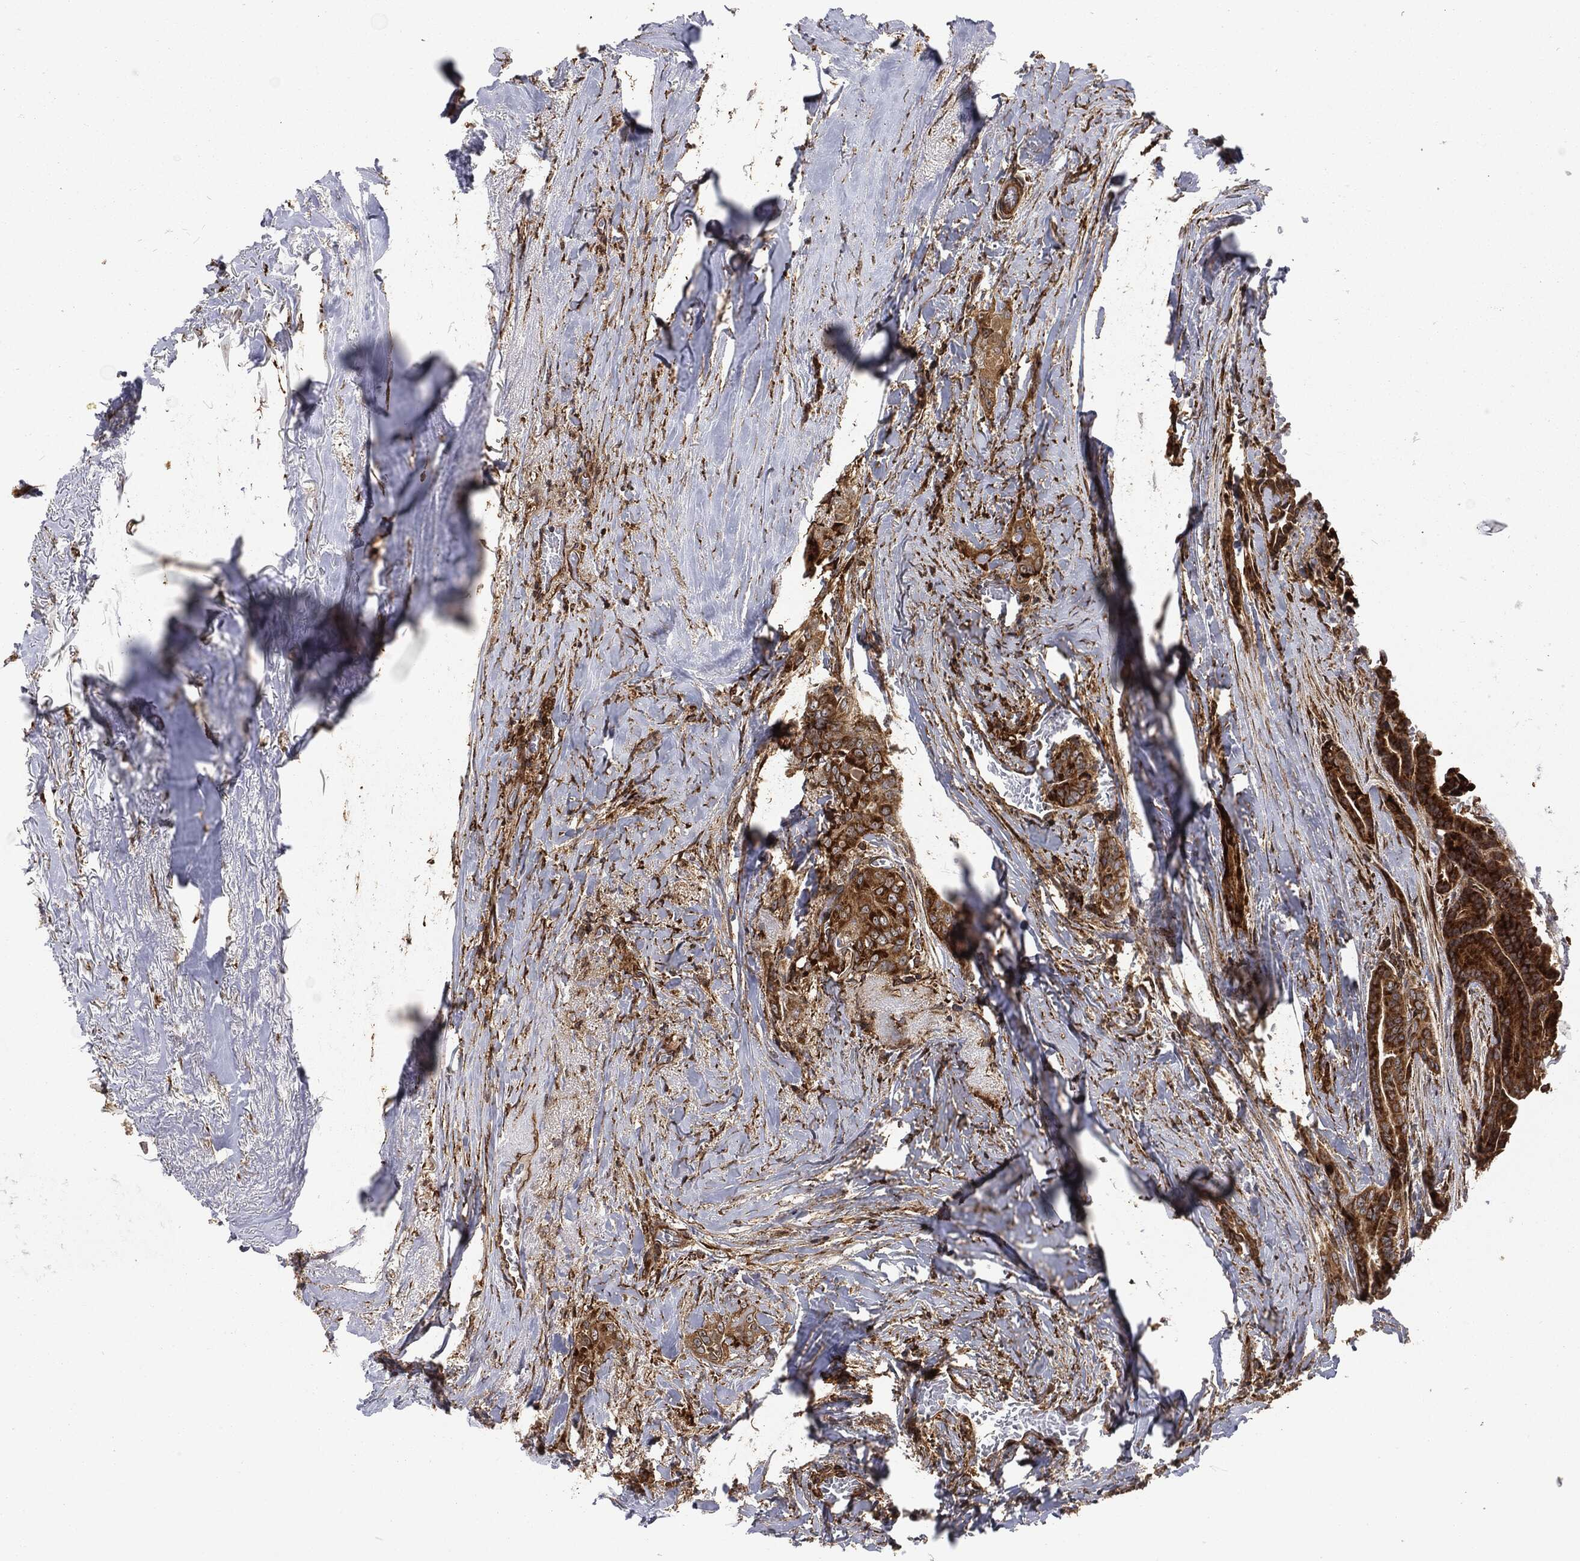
{"staining": {"intensity": "strong", "quantity": ">75%", "location": "cytoplasmic/membranous"}, "tissue": "thyroid cancer", "cell_type": "Tumor cells", "image_type": "cancer", "snomed": [{"axis": "morphology", "description": "Papillary adenocarcinoma, NOS"}, {"axis": "topography", "description": "Thyroid gland"}], "caption": "This histopathology image exhibits thyroid cancer stained with immunohistochemistry to label a protein in brown. The cytoplasmic/membranous of tumor cells show strong positivity for the protein. Nuclei are counter-stained blue.", "gene": "RFTN1", "patient": {"sex": "male", "age": 61}}